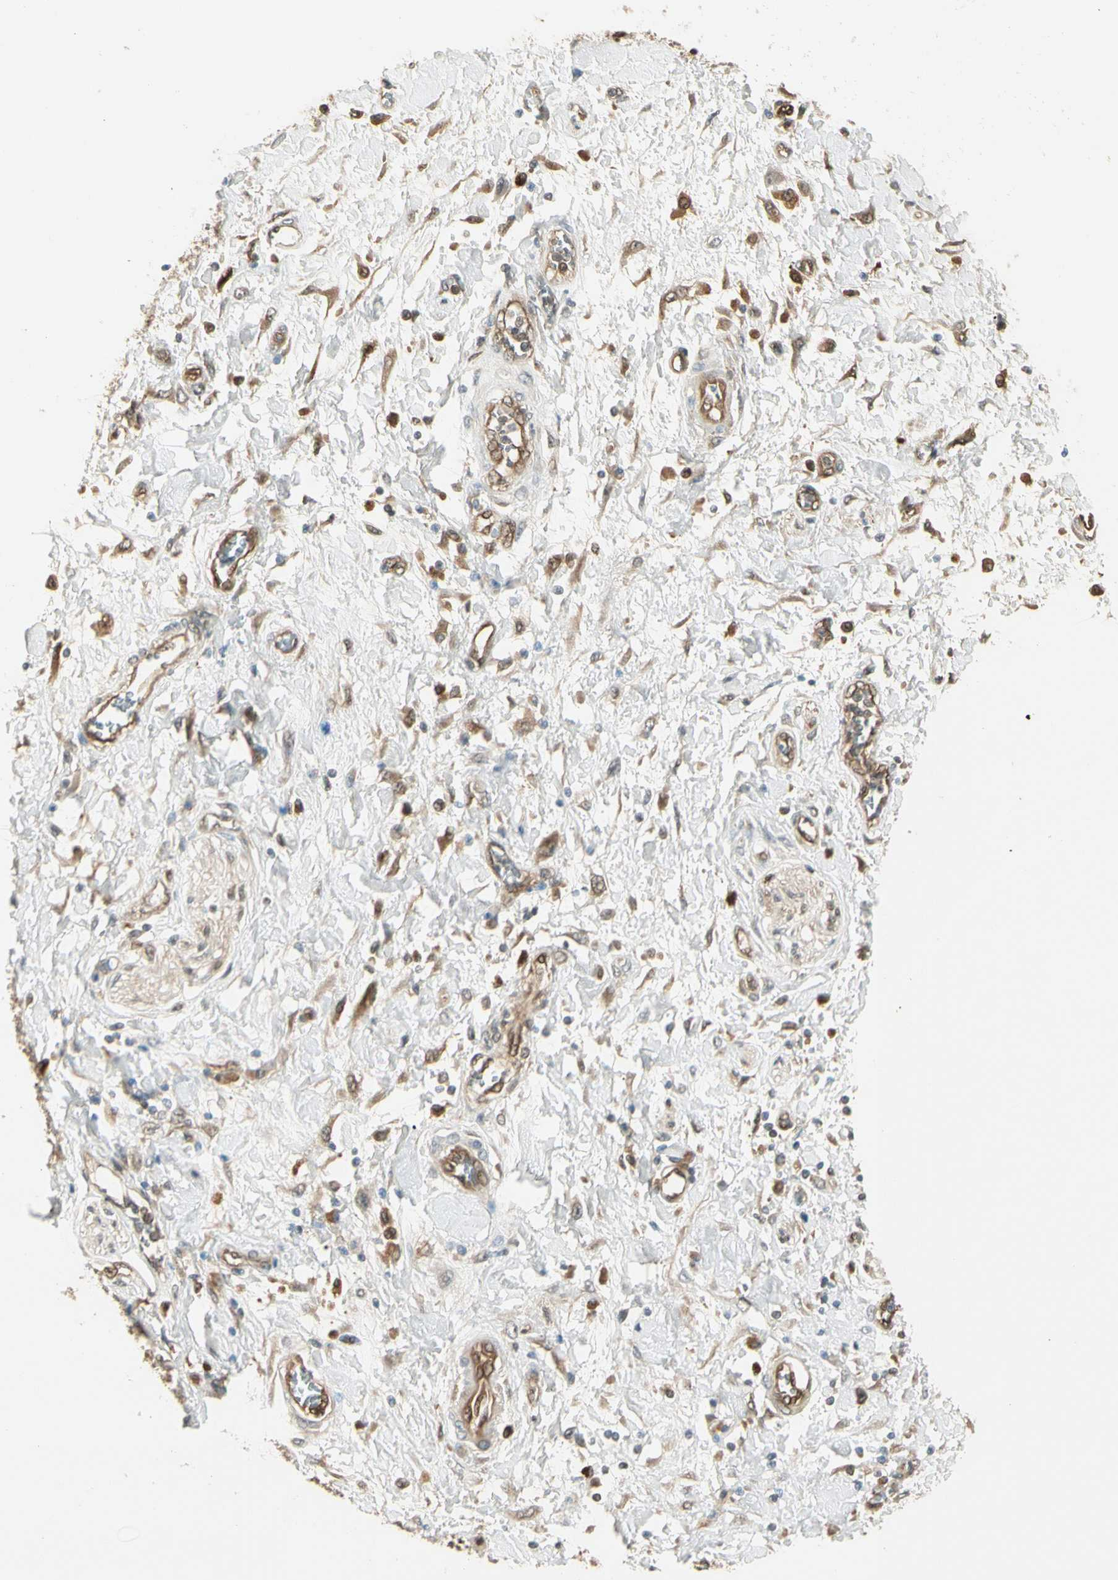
{"staining": {"intensity": "moderate", "quantity": ">75%", "location": "cytoplasmic/membranous,nuclear"}, "tissue": "pancreatic cancer", "cell_type": "Tumor cells", "image_type": "cancer", "snomed": [{"axis": "morphology", "description": "Adenocarcinoma, NOS"}, {"axis": "topography", "description": "Pancreas"}], "caption": "High-magnification brightfield microscopy of adenocarcinoma (pancreatic) stained with DAB (3,3'-diaminobenzidine) (brown) and counterstained with hematoxylin (blue). tumor cells exhibit moderate cytoplasmic/membranous and nuclear staining is seen in approximately>75% of cells.", "gene": "SERPINB6", "patient": {"sex": "female", "age": 70}}